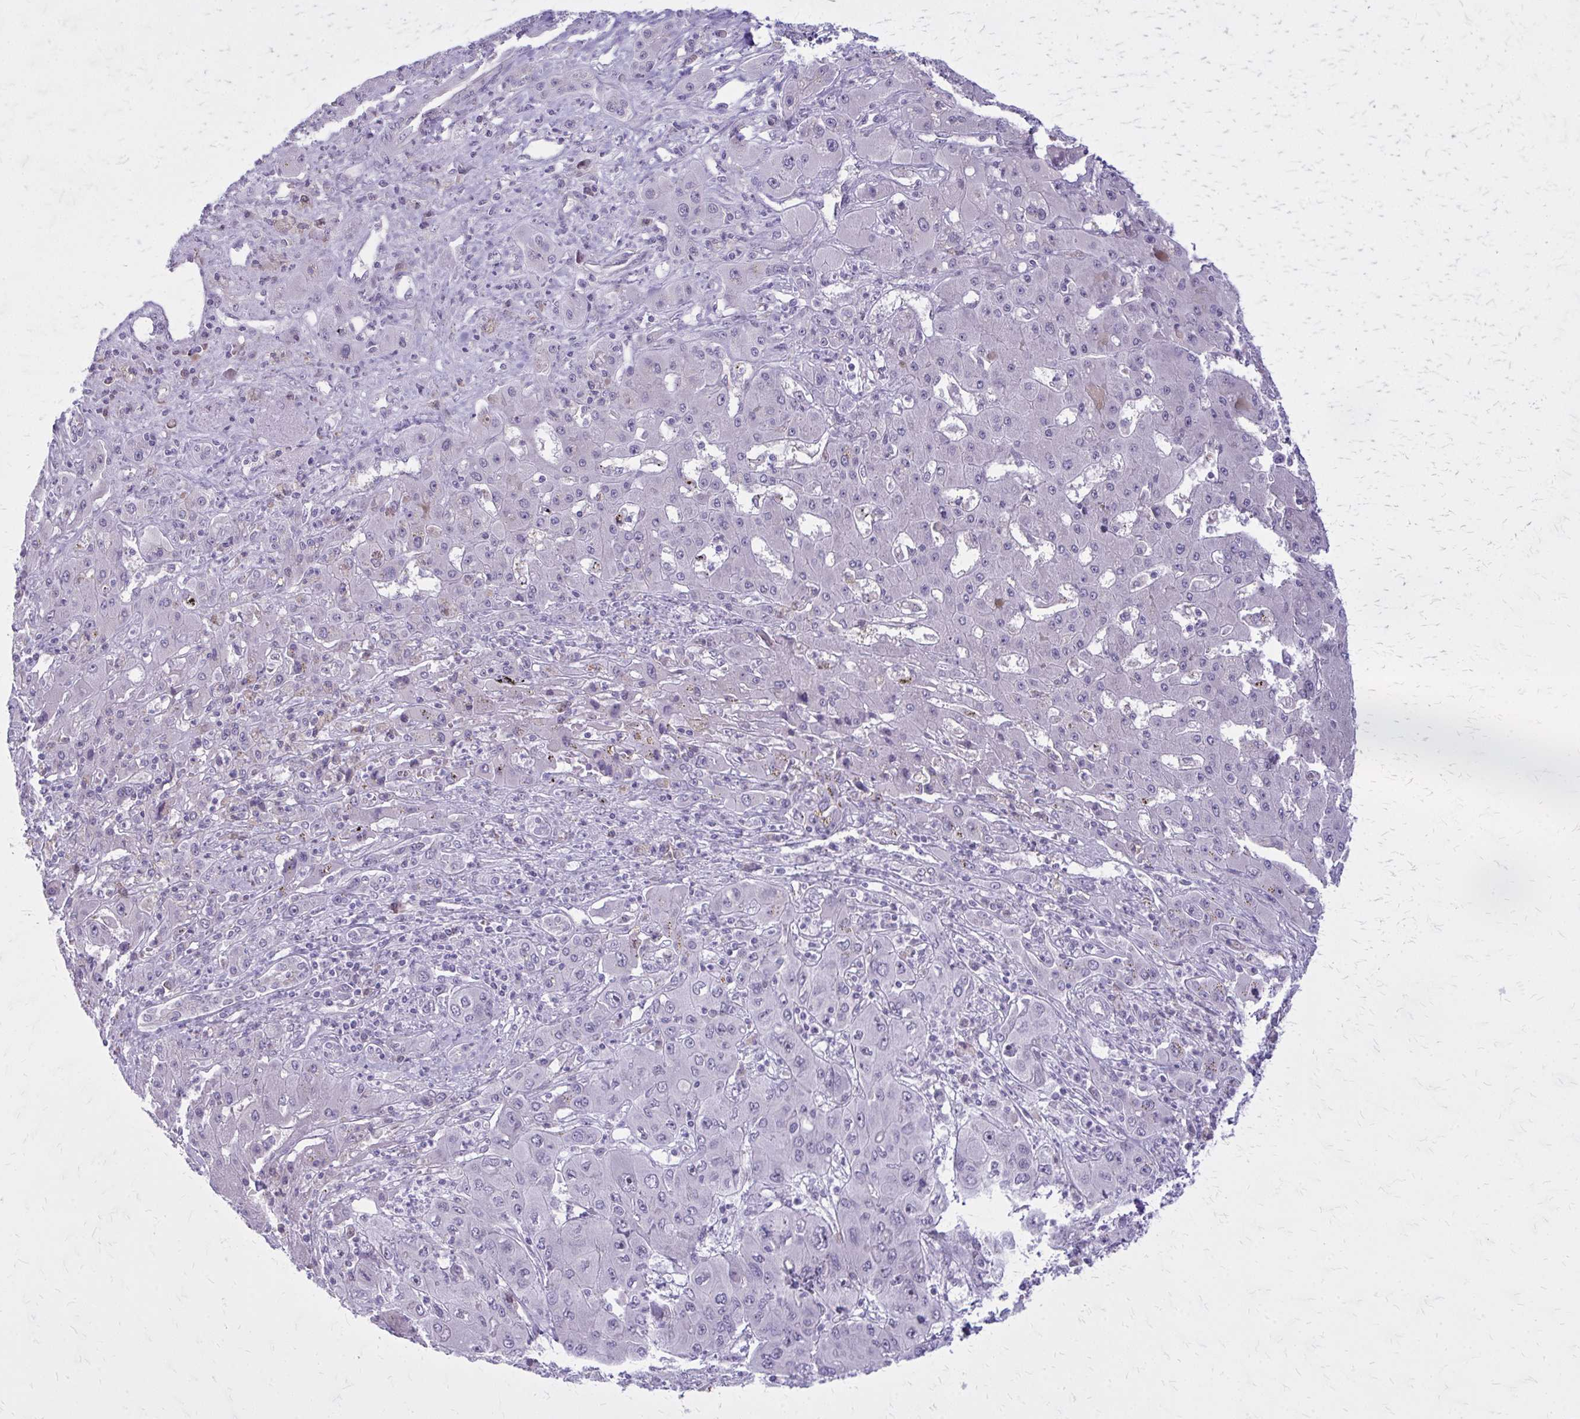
{"staining": {"intensity": "negative", "quantity": "none", "location": "none"}, "tissue": "liver cancer", "cell_type": "Tumor cells", "image_type": "cancer", "snomed": [{"axis": "morphology", "description": "Cholangiocarcinoma"}, {"axis": "topography", "description": "Liver"}], "caption": "Immunohistochemistry of liver cancer (cholangiocarcinoma) reveals no staining in tumor cells. Nuclei are stained in blue.", "gene": "PLCB1", "patient": {"sex": "male", "age": 67}}